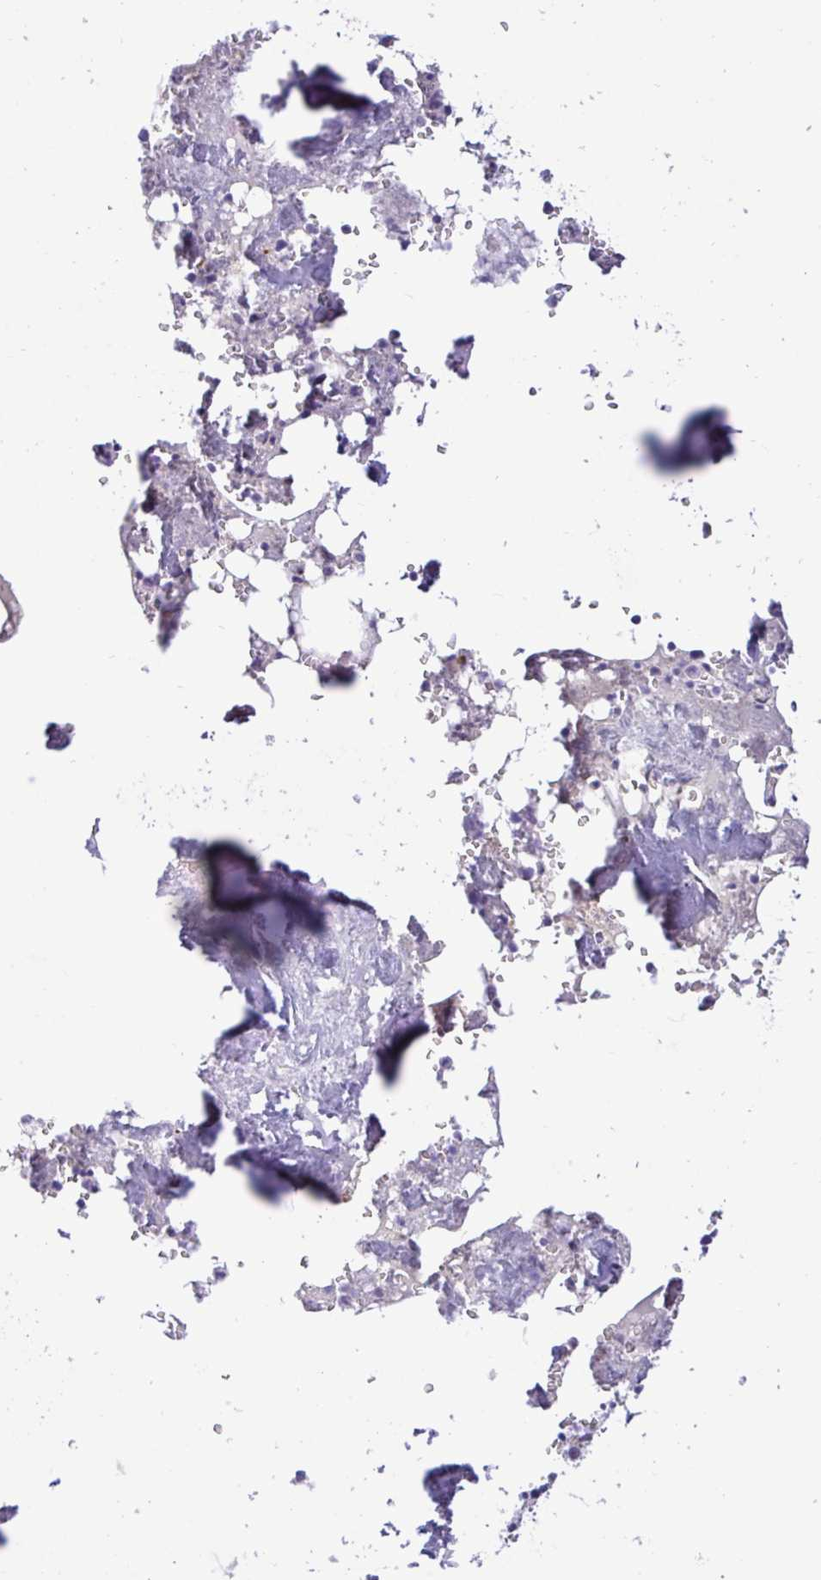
{"staining": {"intensity": "negative", "quantity": "none", "location": "none"}, "tissue": "bone marrow", "cell_type": "Hematopoietic cells", "image_type": "normal", "snomed": [{"axis": "morphology", "description": "Normal tissue, NOS"}, {"axis": "topography", "description": "Bone marrow"}], "caption": "Human bone marrow stained for a protein using immunohistochemistry displays no positivity in hematopoietic cells.", "gene": "MXRA8", "patient": {"sex": "male", "age": 54}}